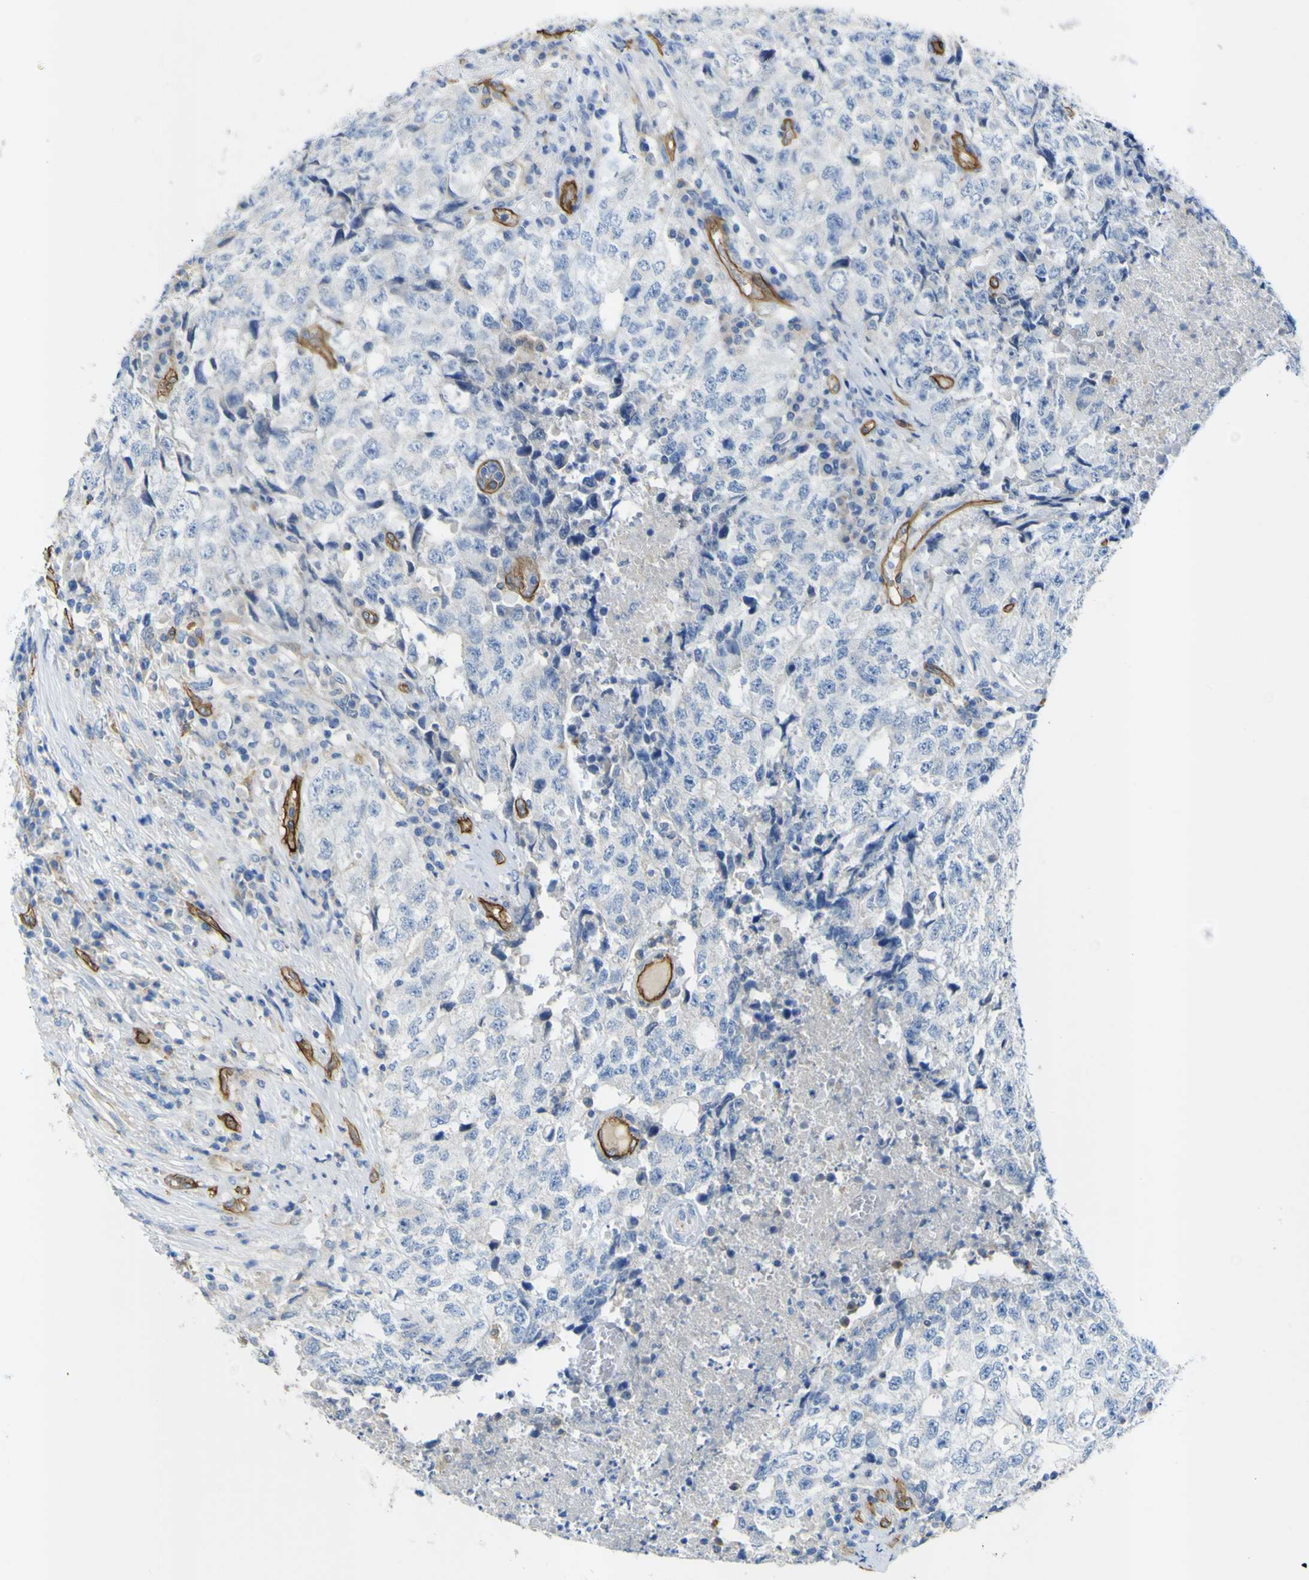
{"staining": {"intensity": "negative", "quantity": "none", "location": "none"}, "tissue": "testis cancer", "cell_type": "Tumor cells", "image_type": "cancer", "snomed": [{"axis": "morphology", "description": "Necrosis, NOS"}, {"axis": "morphology", "description": "Carcinoma, Embryonal, NOS"}, {"axis": "topography", "description": "Testis"}], "caption": "Immunohistochemistry photomicrograph of neoplastic tissue: human testis cancer stained with DAB (3,3'-diaminobenzidine) reveals no significant protein expression in tumor cells.", "gene": "CD93", "patient": {"sex": "male", "age": 19}}